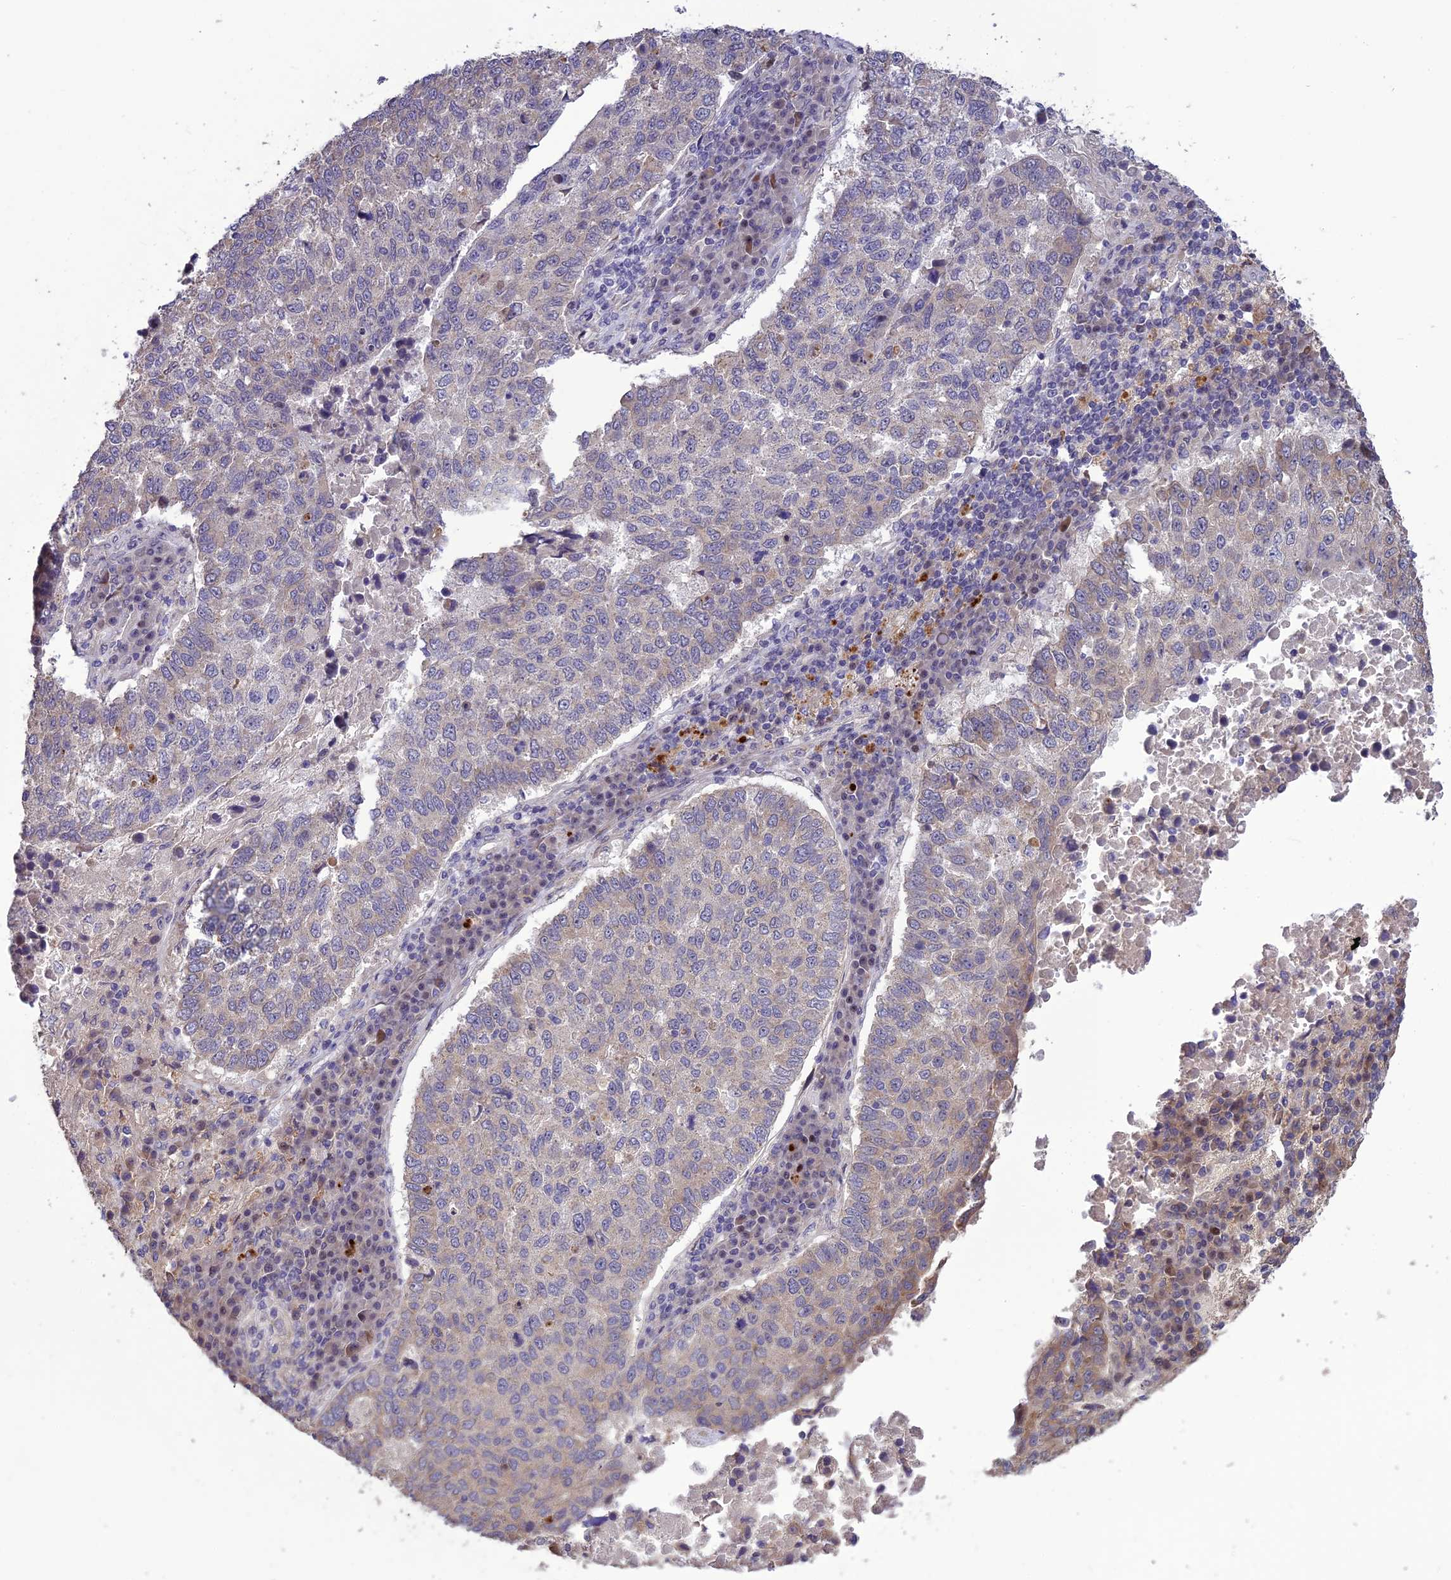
{"staining": {"intensity": "weak", "quantity": "<25%", "location": "cytoplasmic/membranous"}, "tissue": "lung cancer", "cell_type": "Tumor cells", "image_type": "cancer", "snomed": [{"axis": "morphology", "description": "Squamous cell carcinoma, NOS"}, {"axis": "topography", "description": "Lung"}], "caption": "IHC micrograph of human lung cancer stained for a protein (brown), which displays no positivity in tumor cells.", "gene": "SPG21", "patient": {"sex": "male", "age": 73}}